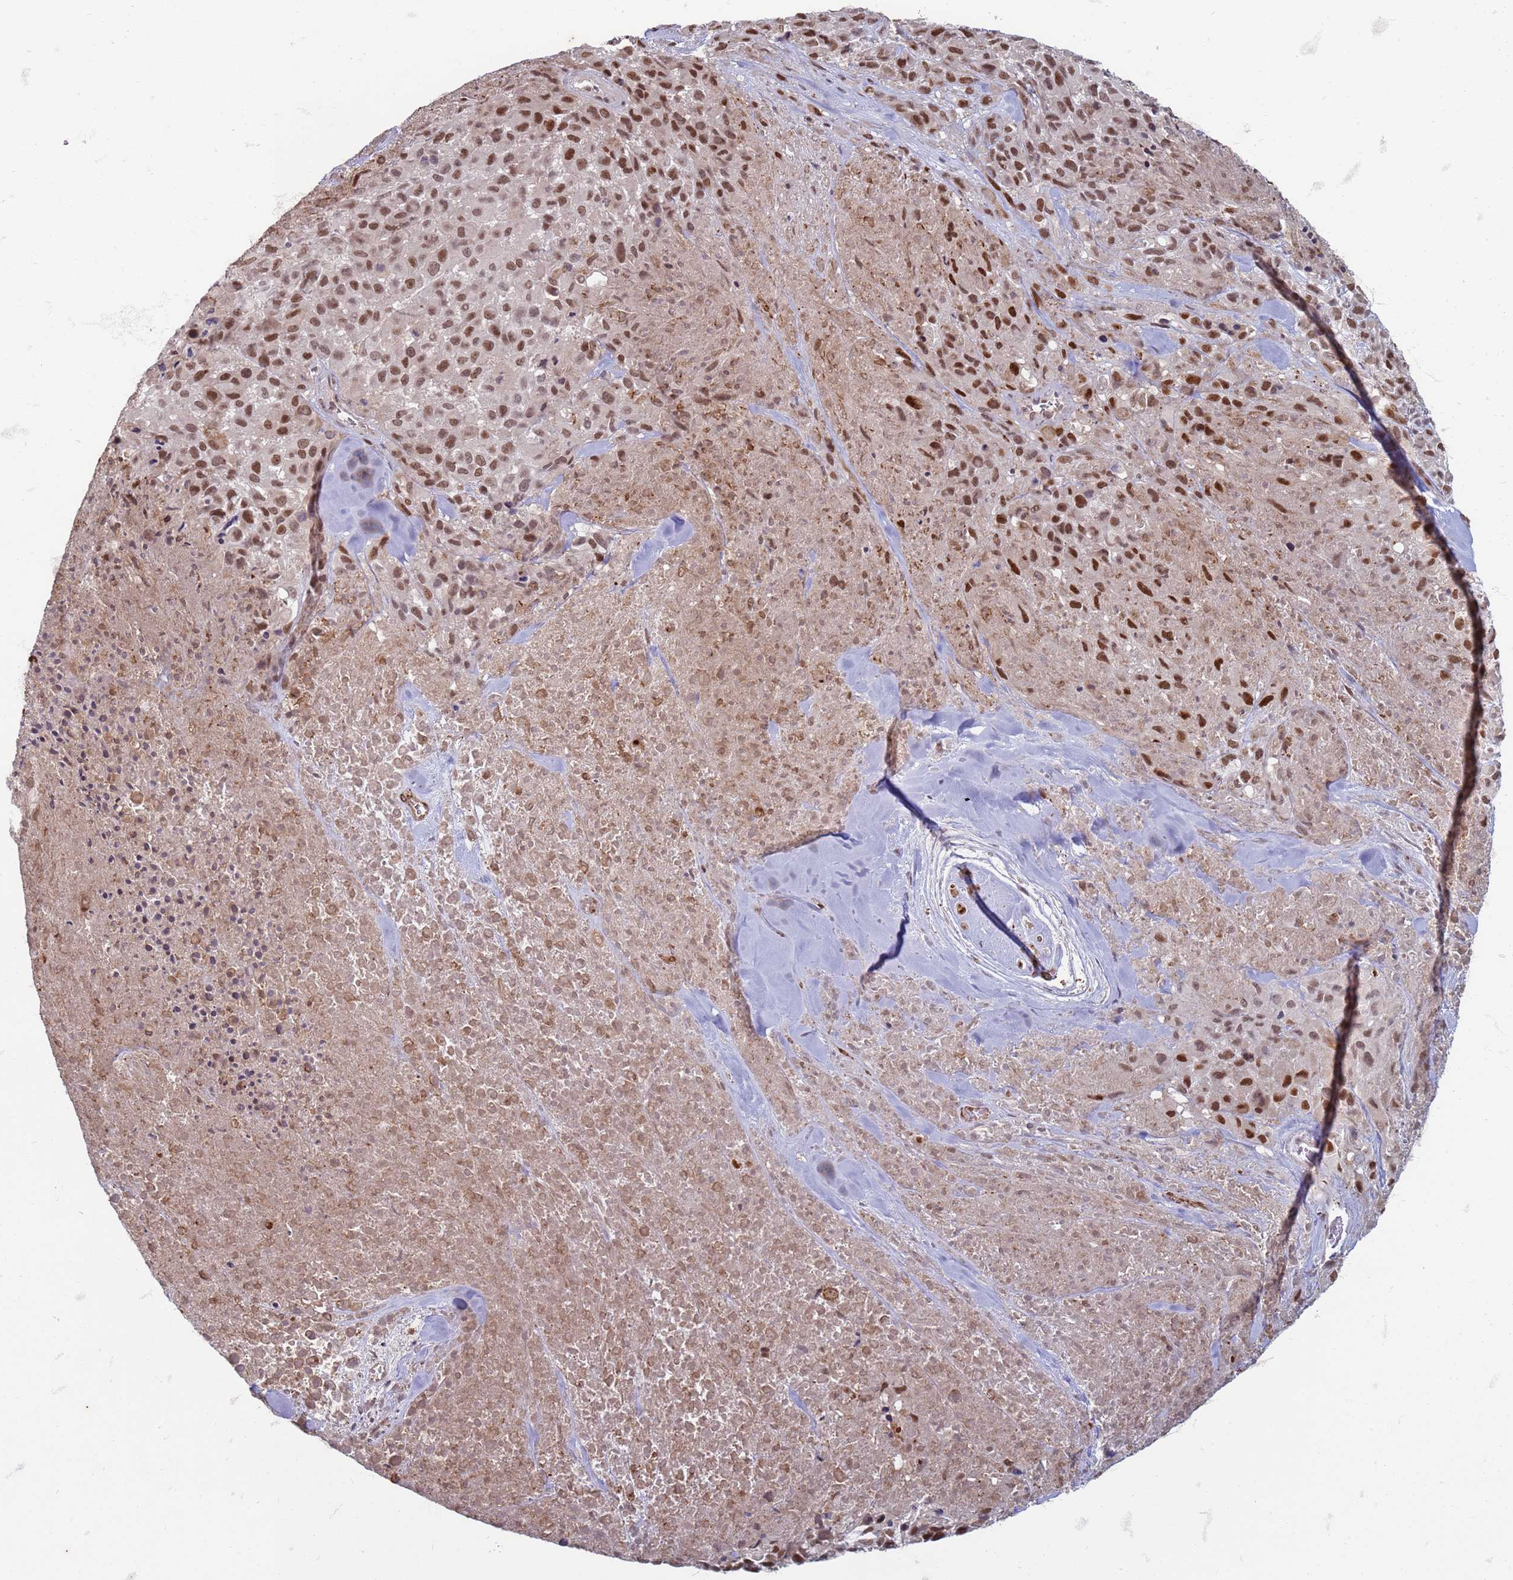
{"staining": {"intensity": "moderate", "quantity": ">75%", "location": "nuclear"}, "tissue": "melanoma", "cell_type": "Tumor cells", "image_type": "cancer", "snomed": [{"axis": "morphology", "description": "Malignant melanoma, Metastatic site"}, {"axis": "topography", "description": "Skin"}], "caption": "The histopathology image reveals immunohistochemical staining of malignant melanoma (metastatic site). There is moderate nuclear staining is present in approximately >75% of tumor cells.", "gene": "TRMT6", "patient": {"sex": "female", "age": 81}}